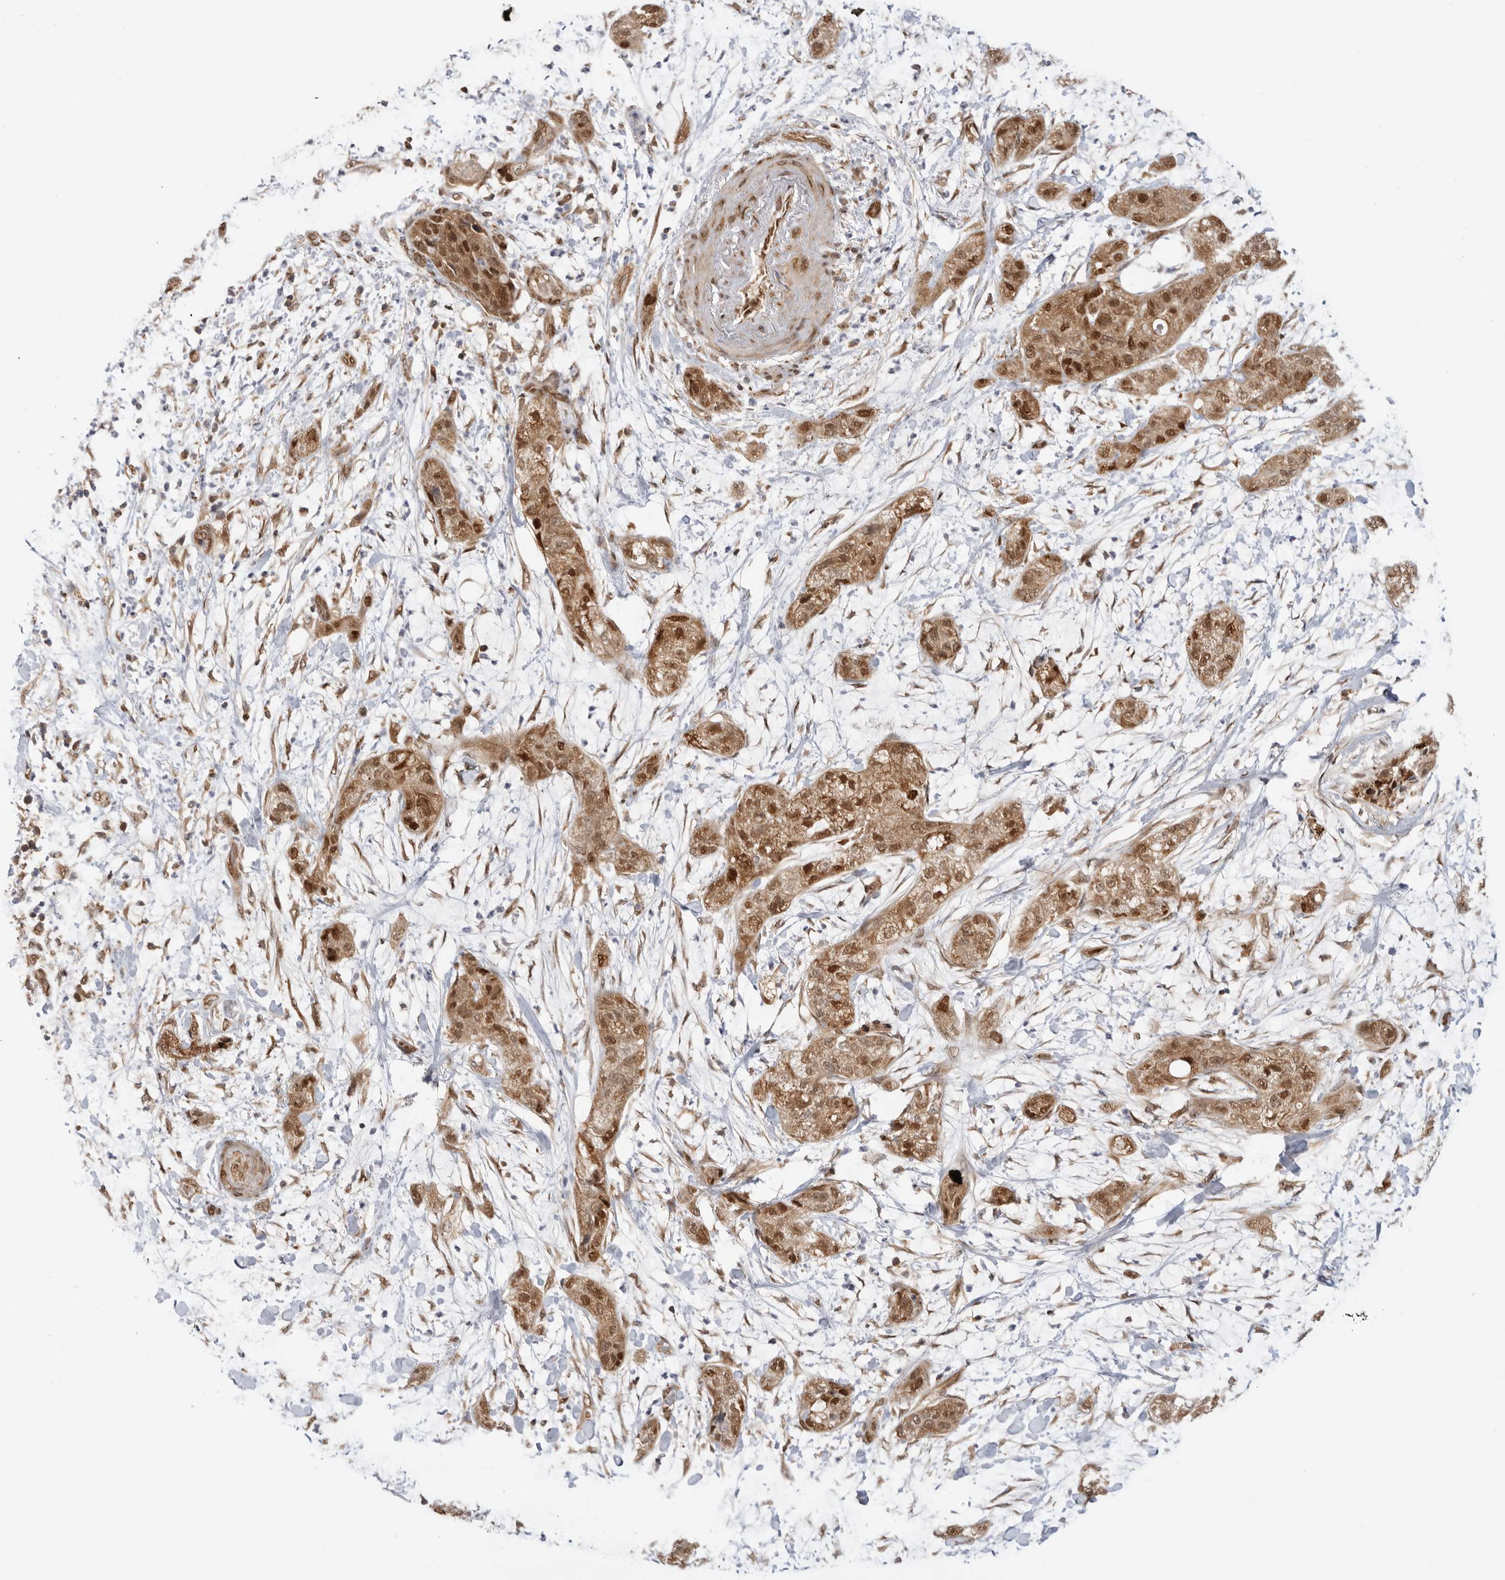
{"staining": {"intensity": "moderate", "quantity": ">75%", "location": "cytoplasmic/membranous,nuclear"}, "tissue": "pancreatic cancer", "cell_type": "Tumor cells", "image_type": "cancer", "snomed": [{"axis": "morphology", "description": "Adenocarcinoma, NOS"}, {"axis": "topography", "description": "Pancreas"}], "caption": "Protein expression analysis of adenocarcinoma (pancreatic) displays moderate cytoplasmic/membranous and nuclear positivity in approximately >75% of tumor cells.", "gene": "DCAF8", "patient": {"sex": "female", "age": 78}}